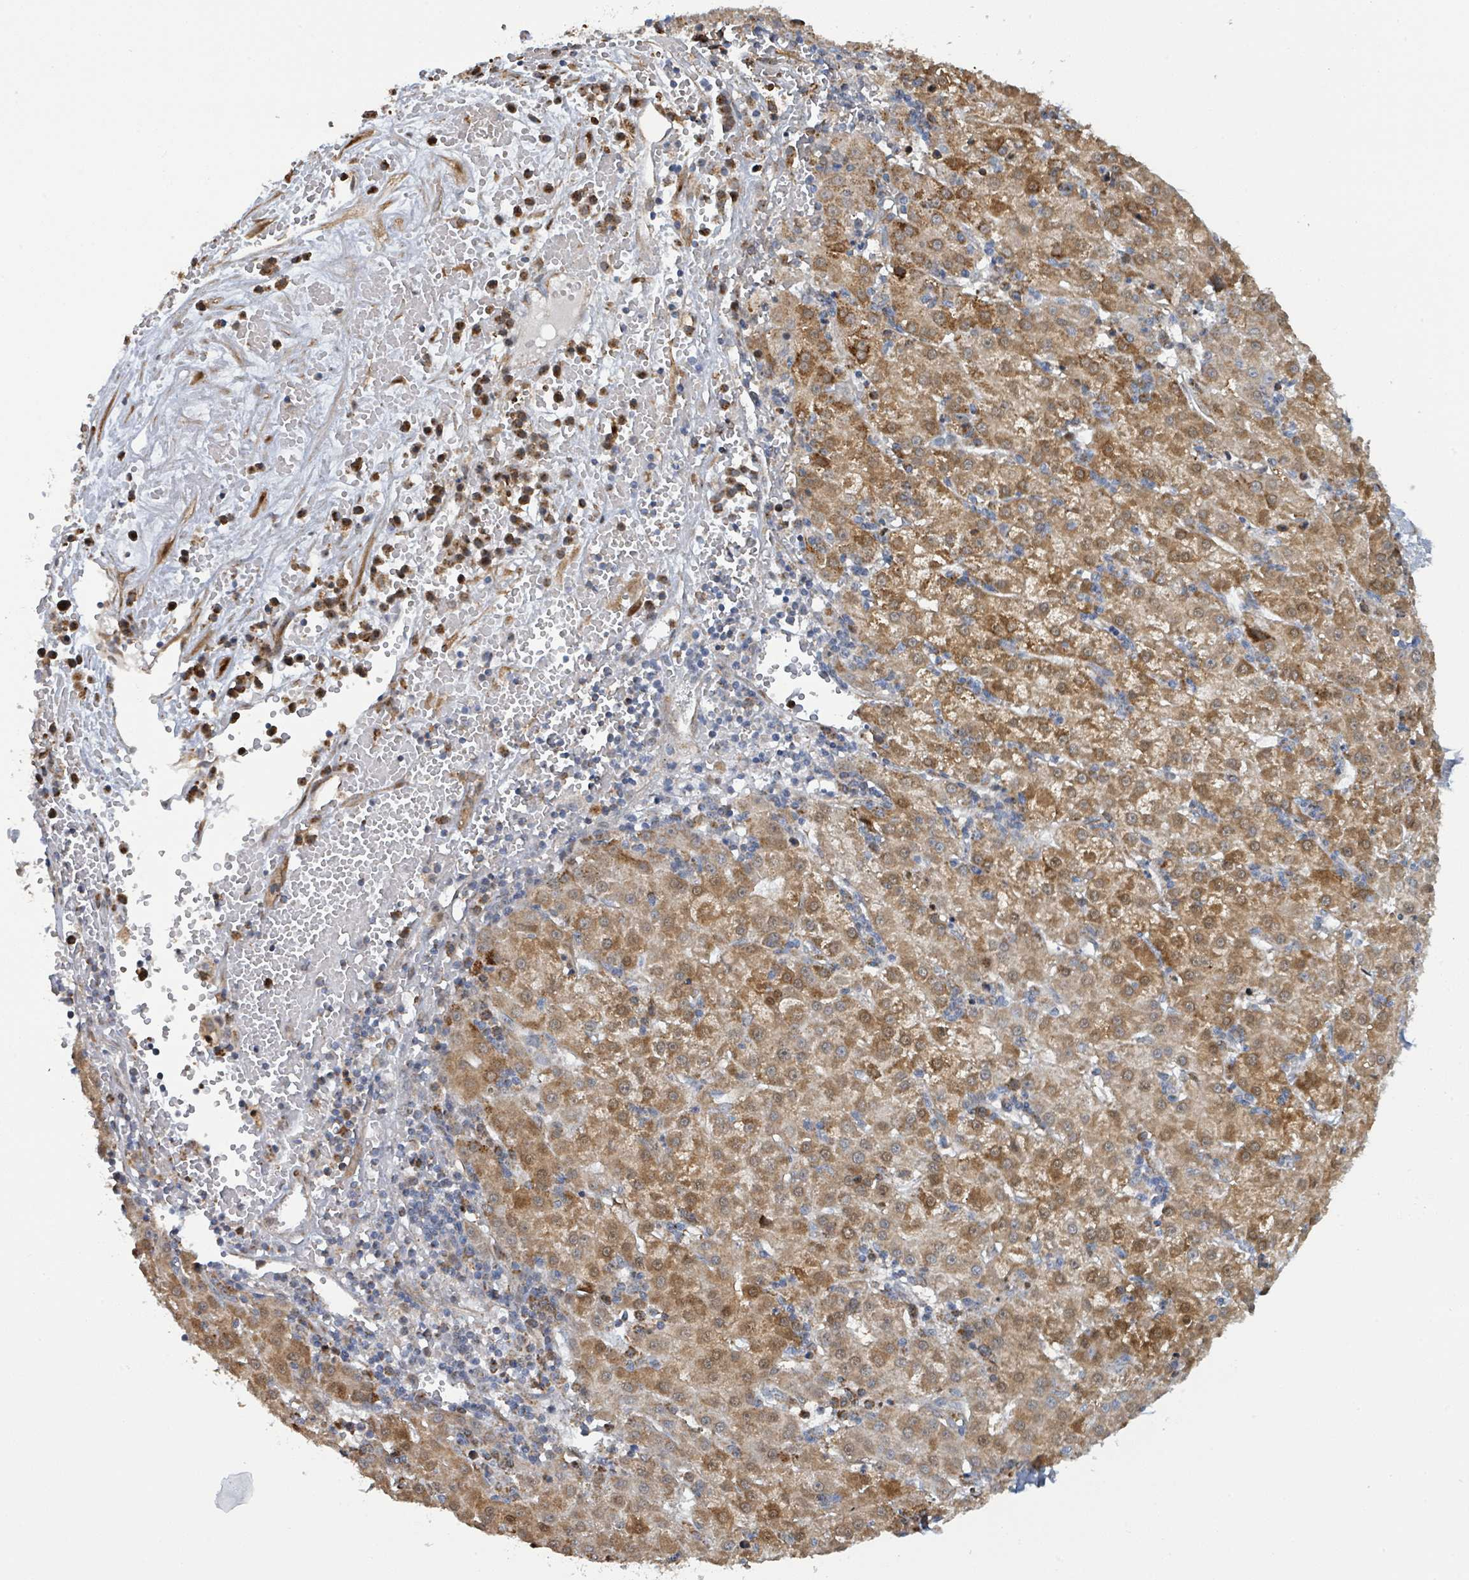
{"staining": {"intensity": "moderate", "quantity": ">75%", "location": "cytoplasmic/membranous,nuclear"}, "tissue": "liver cancer", "cell_type": "Tumor cells", "image_type": "cancer", "snomed": [{"axis": "morphology", "description": "Carcinoma, Hepatocellular, NOS"}, {"axis": "topography", "description": "Liver"}], "caption": "Moderate cytoplasmic/membranous and nuclear positivity is present in approximately >75% of tumor cells in hepatocellular carcinoma (liver).", "gene": "PSMB7", "patient": {"sex": "male", "age": 76}}